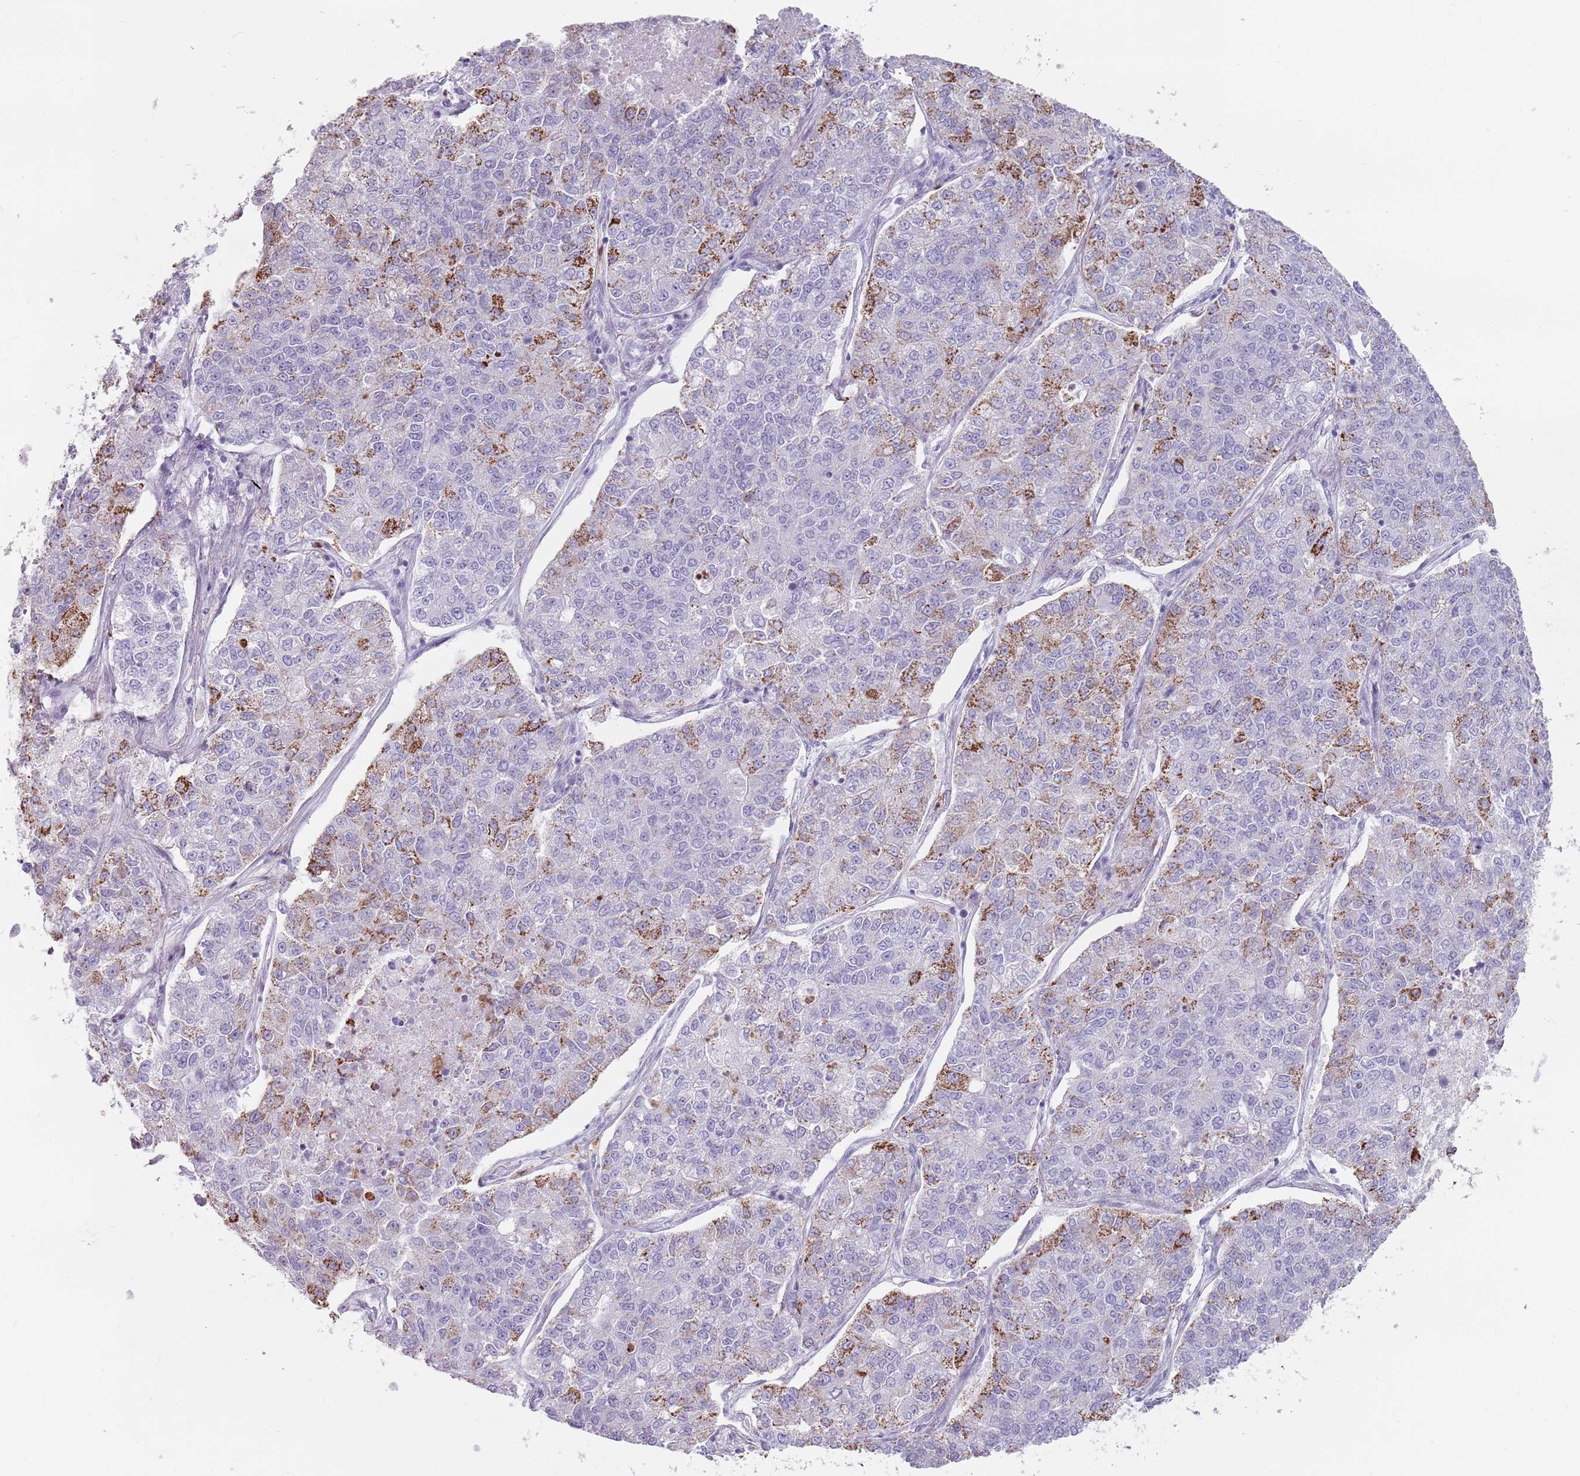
{"staining": {"intensity": "strong", "quantity": "<25%", "location": "cytoplasmic/membranous"}, "tissue": "lung cancer", "cell_type": "Tumor cells", "image_type": "cancer", "snomed": [{"axis": "morphology", "description": "Adenocarcinoma, NOS"}, {"axis": "topography", "description": "Lung"}], "caption": "This is an image of immunohistochemistry staining of lung adenocarcinoma, which shows strong staining in the cytoplasmic/membranous of tumor cells.", "gene": "ZNF584", "patient": {"sex": "male", "age": 49}}